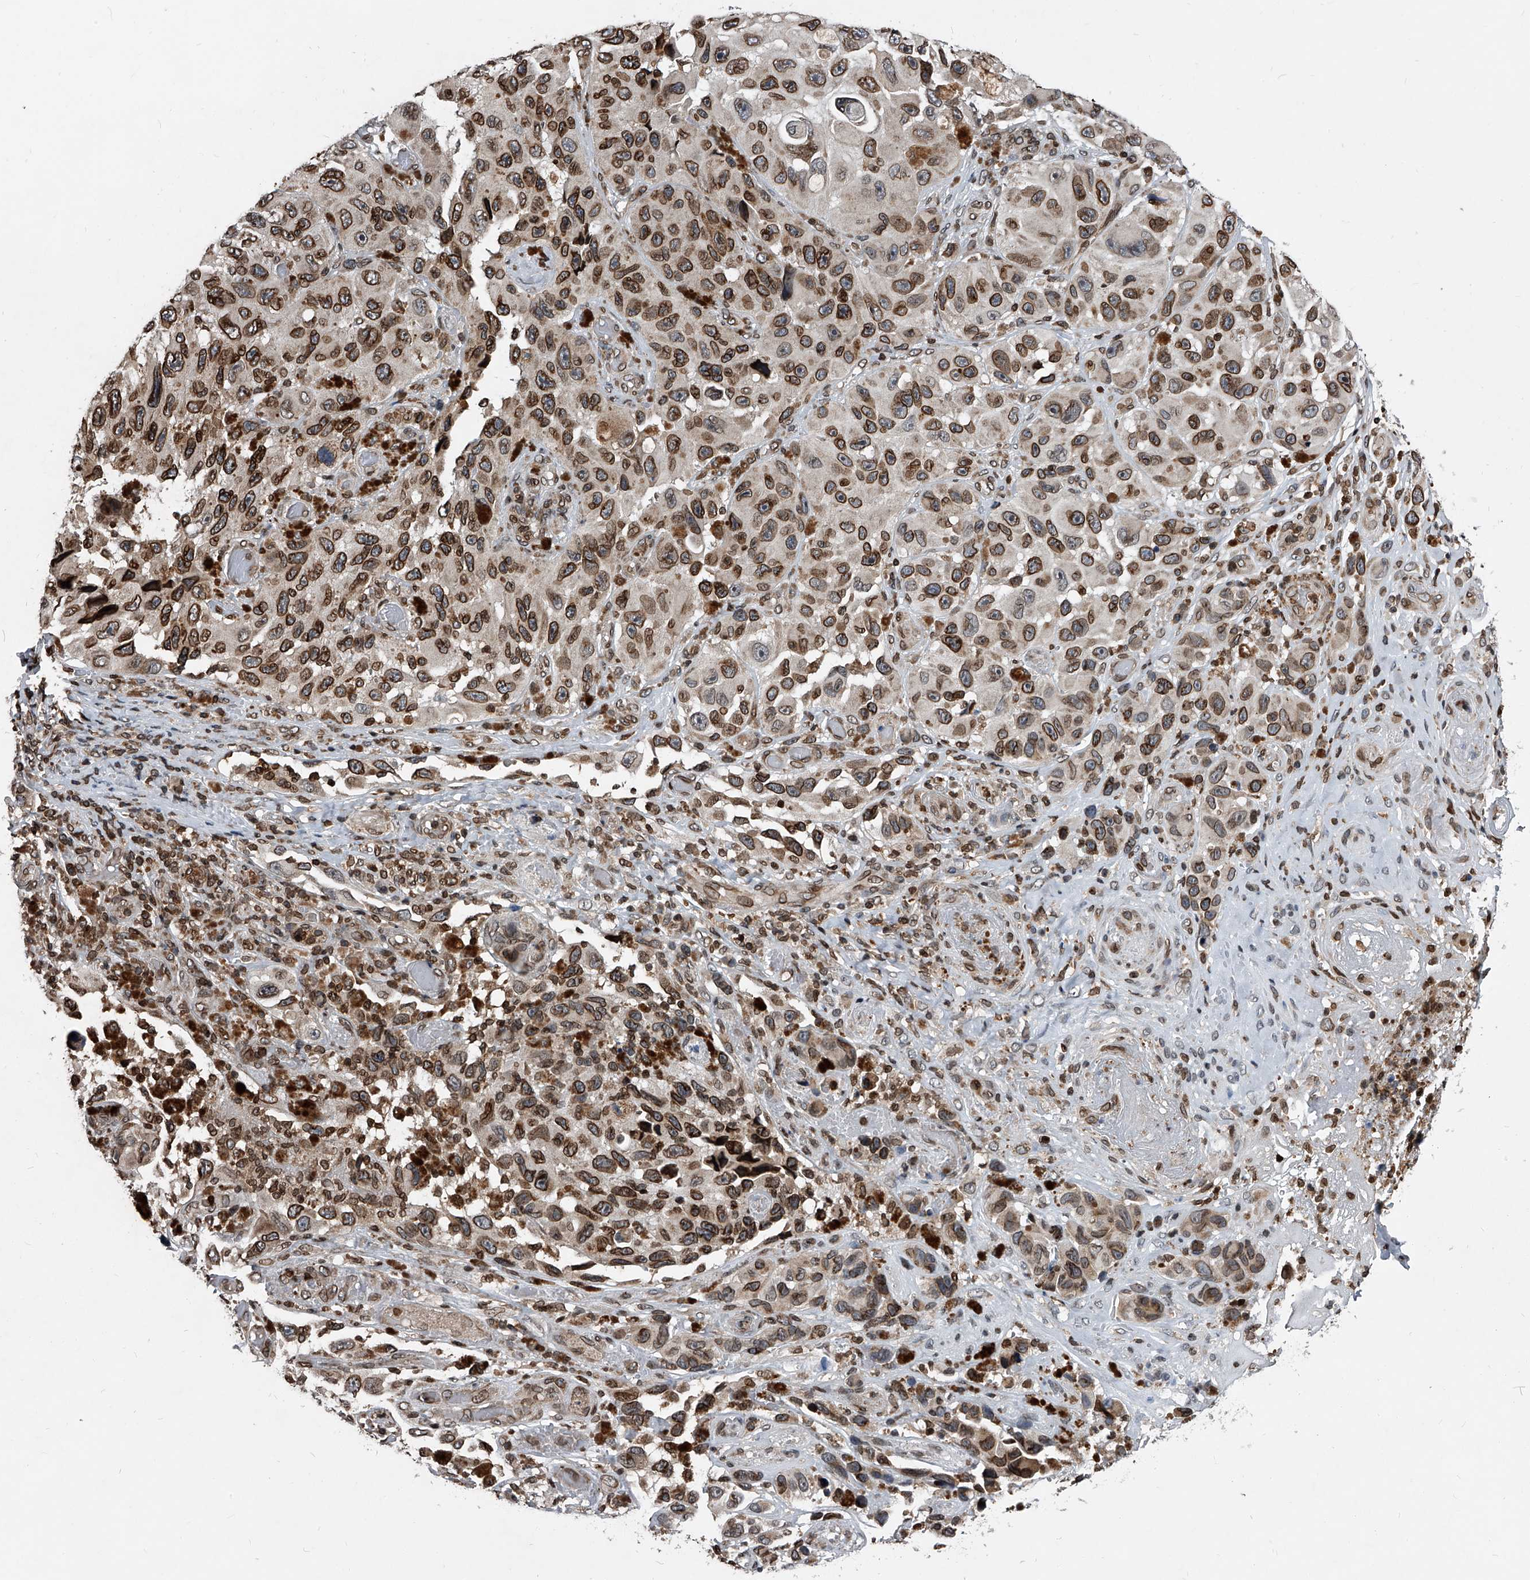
{"staining": {"intensity": "moderate", "quantity": ">75%", "location": "cytoplasmic/membranous,nuclear"}, "tissue": "melanoma", "cell_type": "Tumor cells", "image_type": "cancer", "snomed": [{"axis": "morphology", "description": "Malignant melanoma, NOS"}, {"axis": "topography", "description": "Skin"}], "caption": "Malignant melanoma tissue demonstrates moderate cytoplasmic/membranous and nuclear staining in approximately >75% of tumor cells", "gene": "PHF20", "patient": {"sex": "female", "age": 73}}